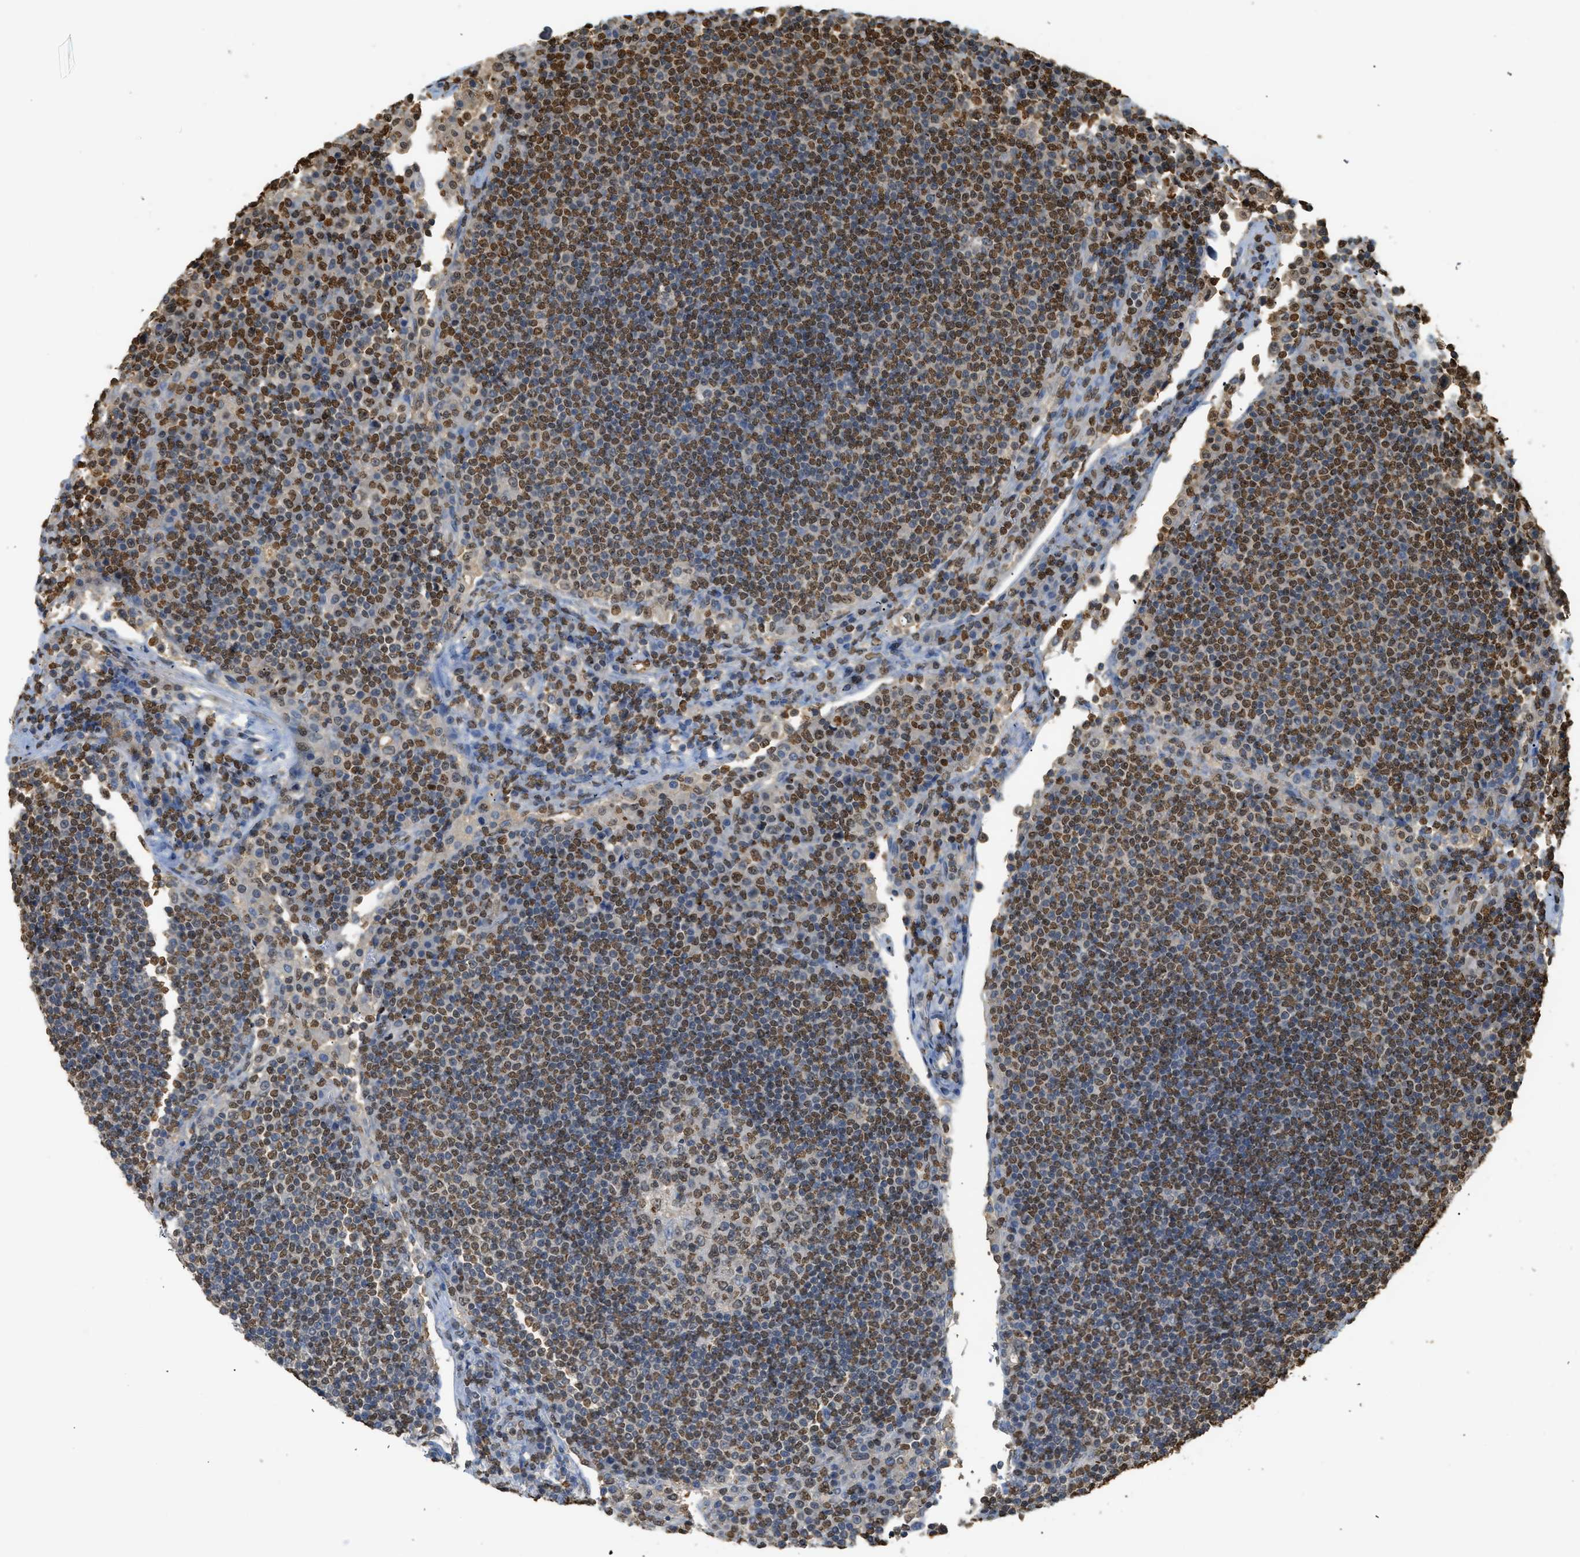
{"staining": {"intensity": "moderate", "quantity": "25%-75%", "location": "nuclear"}, "tissue": "lymph node", "cell_type": "Germinal center cells", "image_type": "normal", "snomed": [{"axis": "morphology", "description": "Normal tissue, NOS"}, {"axis": "topography", "description": "Lymph node"}], "caption": "Immunohistochemistry staining of benign lymph node, which reveals medium levels of moderate nuclear expression in about 25%-75% of germinal center cells indicating moderate nuclear protein positivity. The staining was performed using DAB (brown) for protein detection and nuclei were counterstained in hematoxylin (blue).", "gene": "NR5A2", "patient": {"sex": "female", "age": 53}}